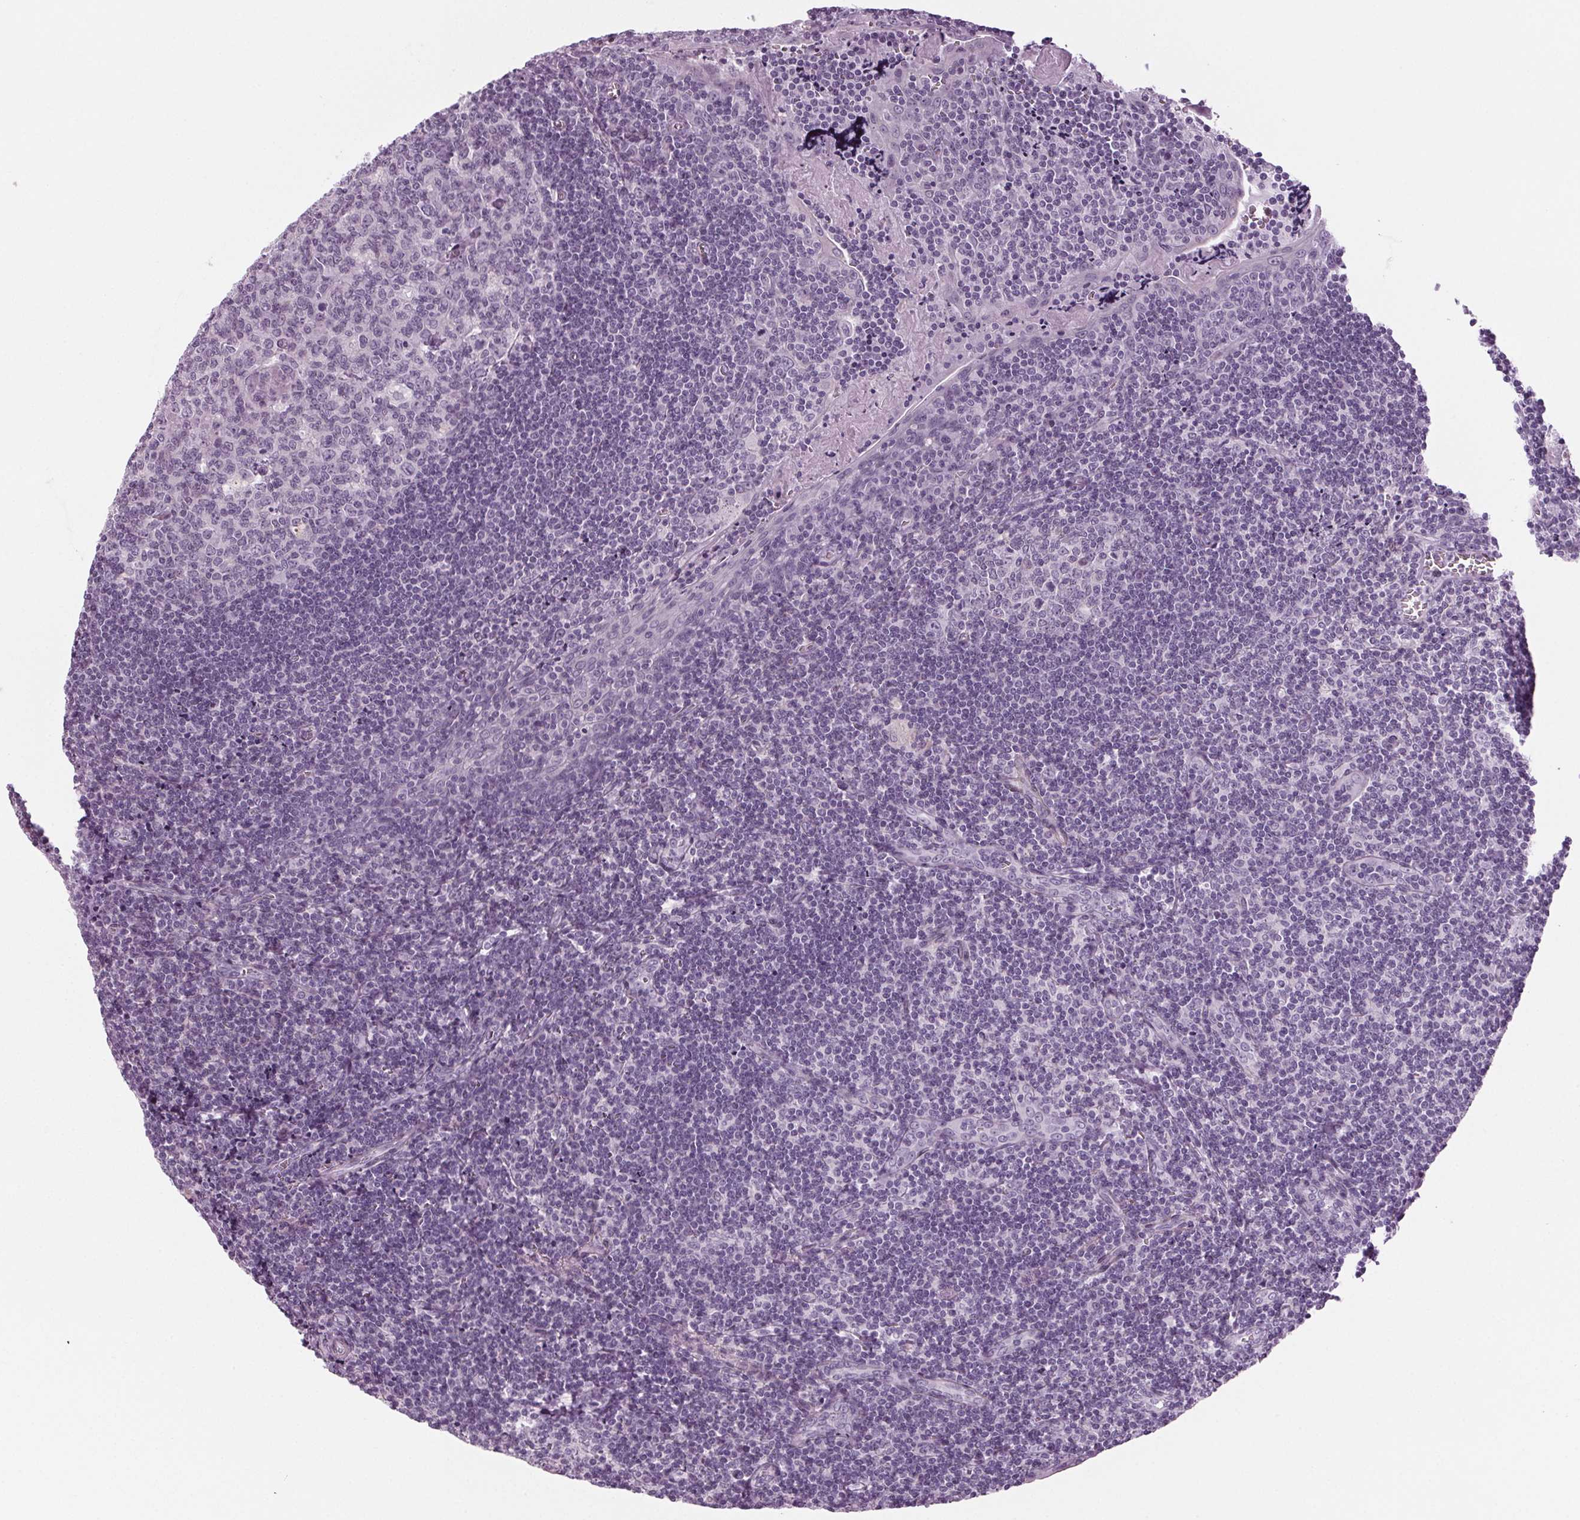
{"staining": {"intensity": "negative", "quantity": "none", "location": "none"}, "tissue": "tonsil", "cell_type": "Germinal center cells", "image_type": "normal", "snomed": [{"axis": "morphology", "description": "Normal tissue, NOS"}, {"axis": "morphology", "description": "Inflammation, NOS"}, {"axis": "topography", "description": "Tonsil"}], "caption": "High power microscopy micrograph of an immunohistochemistry (IHC) photomicrograph of normal tonsil, revealing no significant staining in germinal center cells.", "gene": "BHLHE22", "patient": {"sex": "female", "age": 31}}